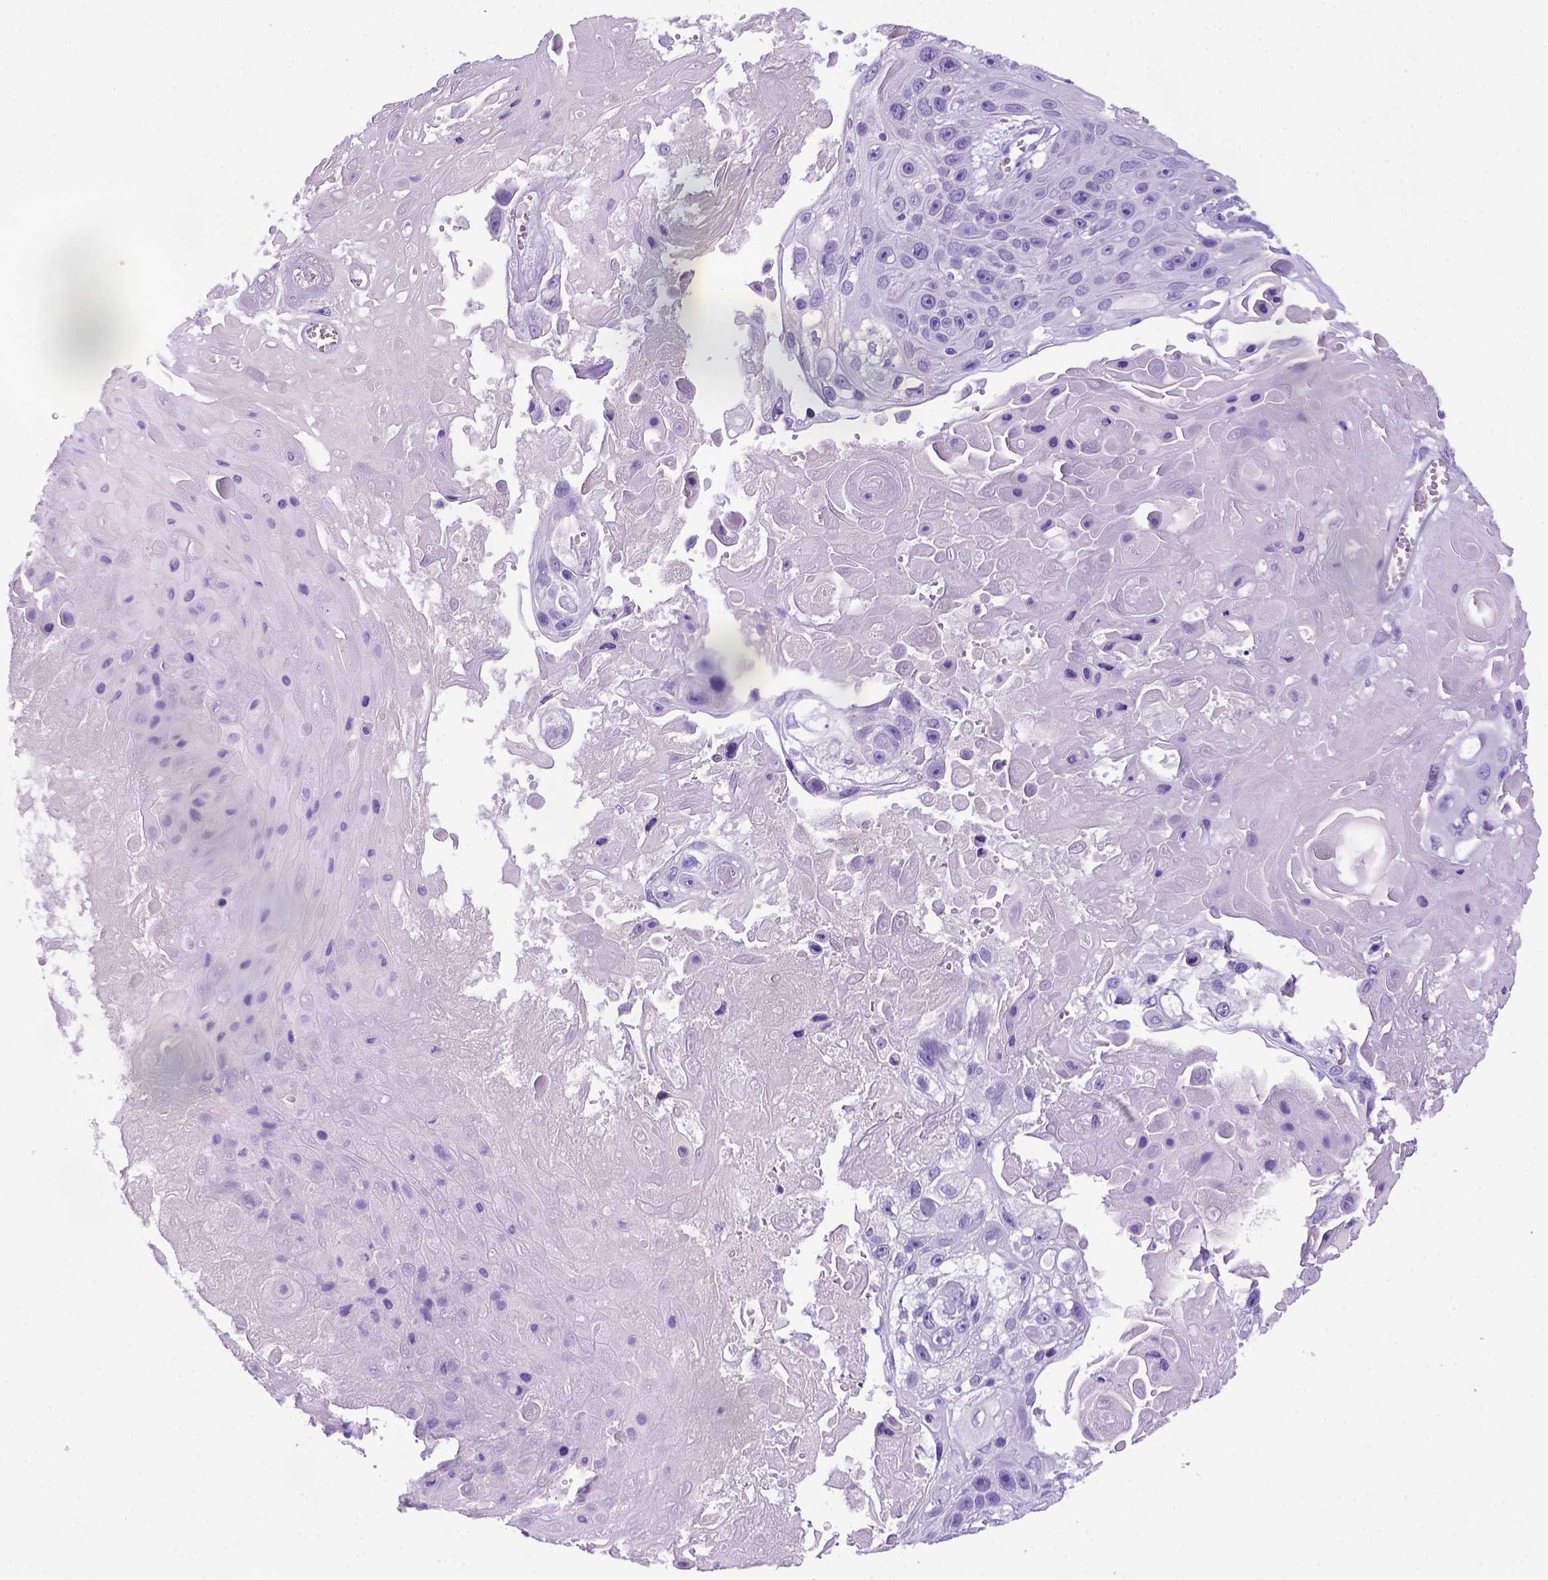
{"staining": {"intensity": "negative", "quantity": "none", "location": "none"}, "tissue": "skin cancer", "cell_type": "Tumor cells", "image_type": "cancer", "snomed": [{"axis": "morphology", "description": "Squamous cell carcinoma, NOS"}, {"axis": "topography", "description": "Skin"}], "caption": "Immunohistochemistry histopathology image of skin cancer (squamous cell carcinoma) stained for a protein (brown), which shows no expression in tumor cells. Brightfield microscopy of immunohistochemistry stained with DAB (brown) and hematoxylin (blue), captured at high magnification.", "gene": "ITIH4", "patient": {"sex": "male", "age": 82}}